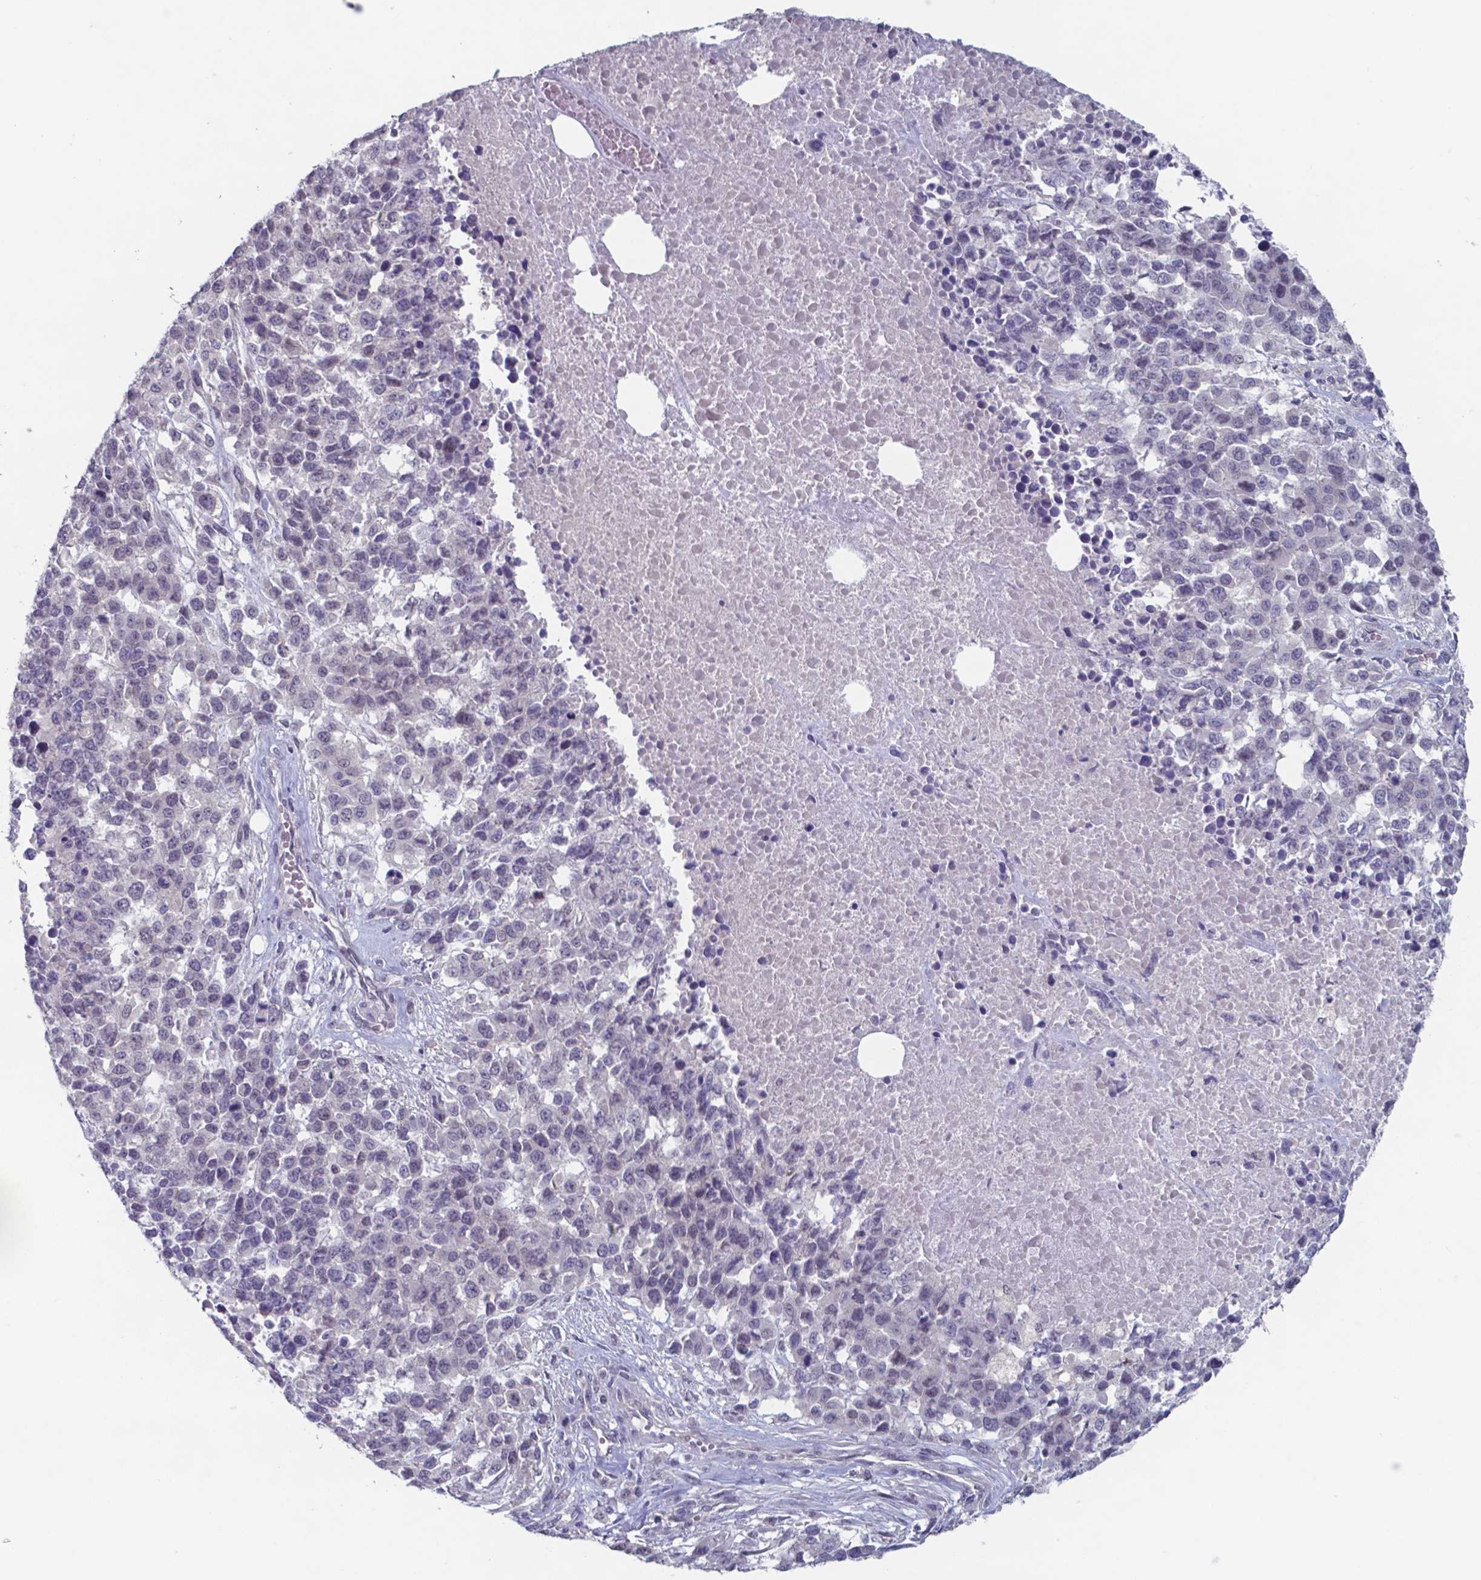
{"staining": {"intensity": "negative", "quantity": "none", "location": "none"}, "tissue": "melanoma", "cell_type": "Tumor cells", "image_type": "cancer", "snomed": [{"axis": "morphology", "description": "Malignant melanoma, Metastatic site"}, {"axis": "topography", "description": "Skin"}], "caption": "Immunohistochemistry histopathology image of human malignant melanoma (metastatic site) stained for a protein (brown), which exhibits no expression in tumor cells.", "gene": "TDP2", "patient": {"sex": "male", "age": 84}}